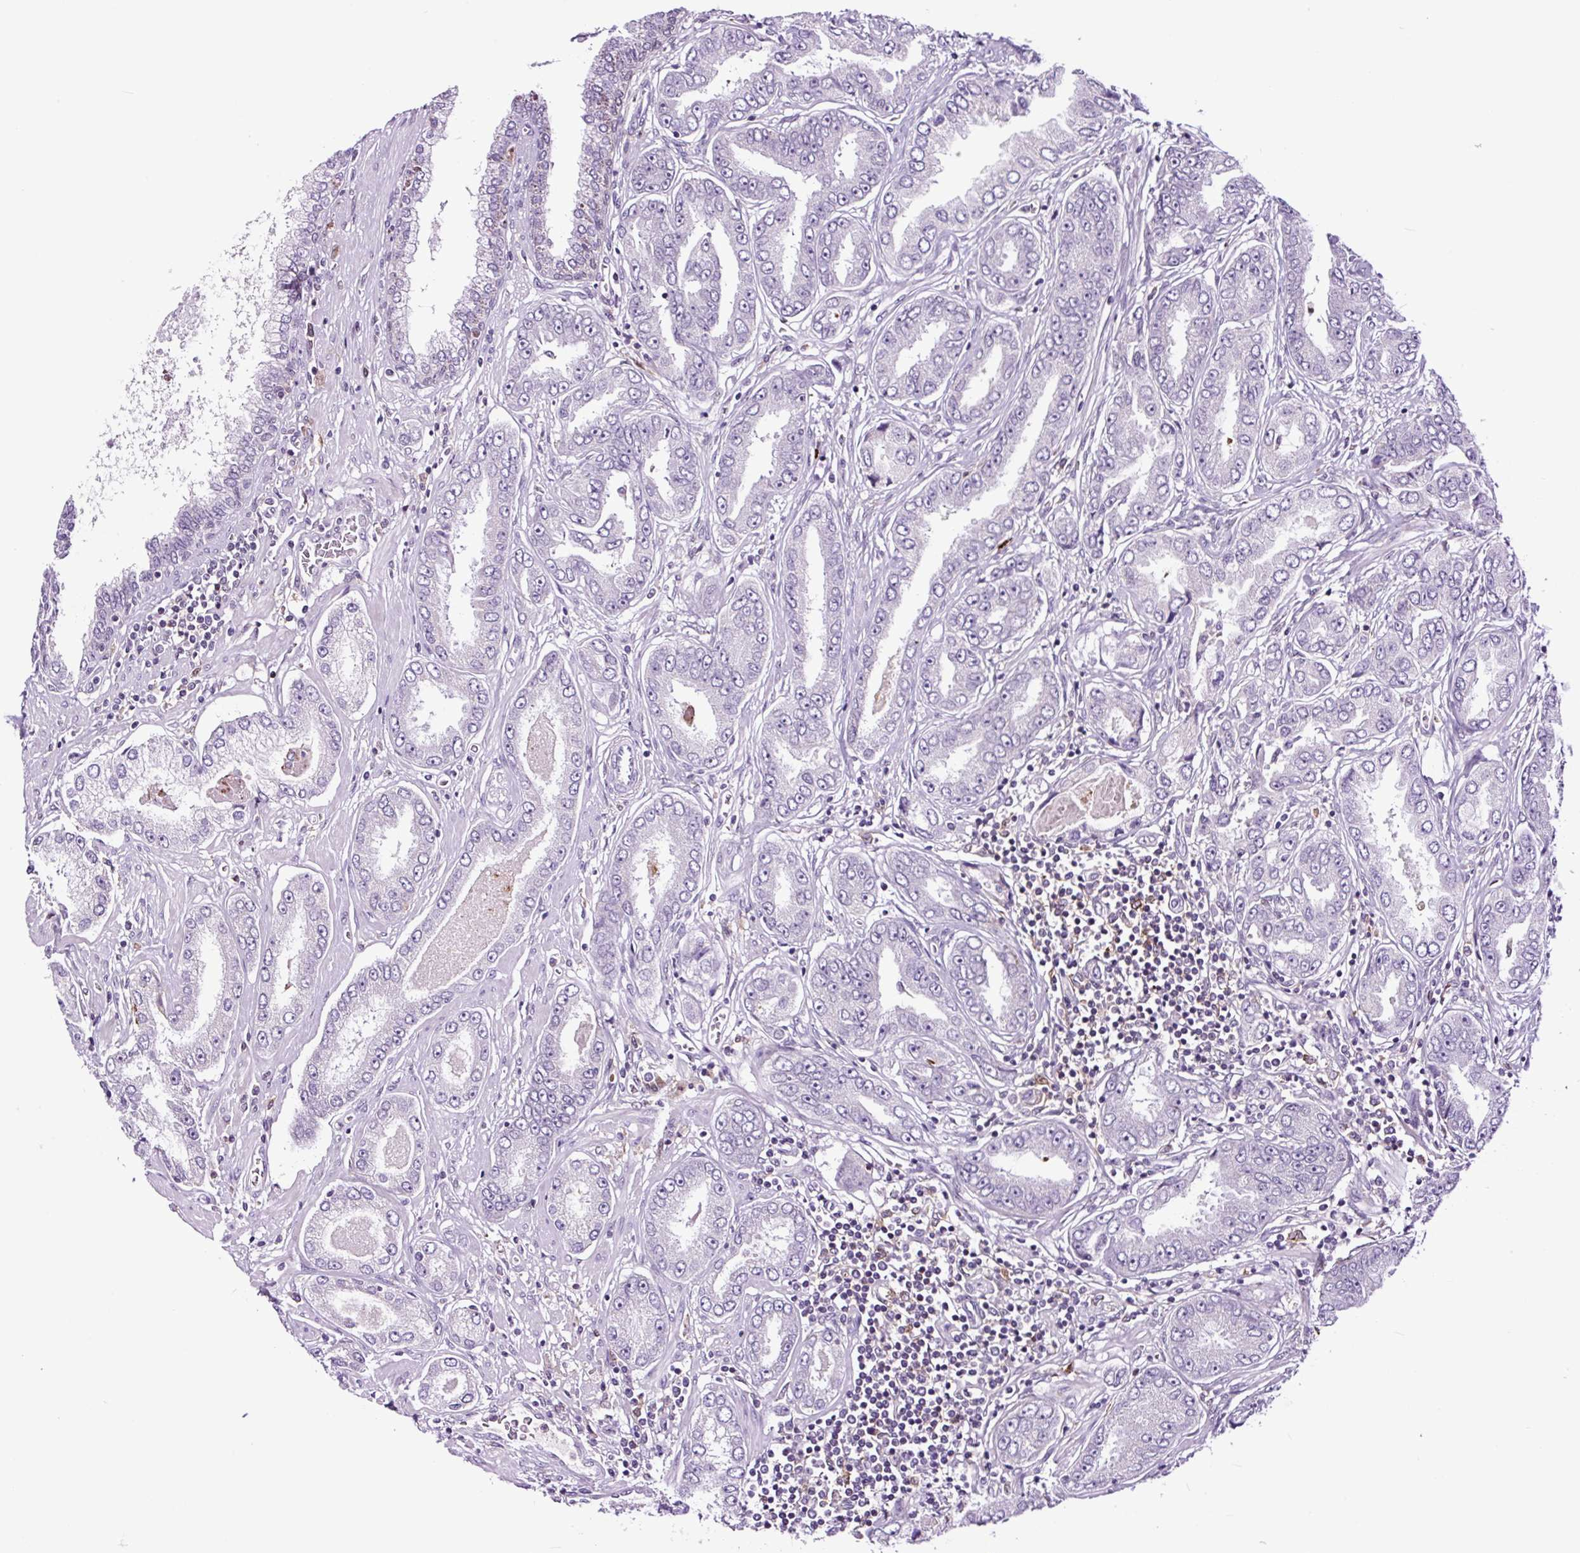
{"staining": {"intensity": "negative", "quantity": "none", "location": "none"}, "tissue": "prostate cancer", "cell_type": "Tumor cells", "image_type": "cancer", "snomed": [{"axis": "morphology", "description": "Adenocarcinoma, High grade"}, {"axis": "topography", "description": "Prostate"}], "caption": "Adenocarcinoma (high-grade) (prostate) stained for a protein using immunohistochemistry shows no expression tumor cells.", "gene": "TAFA3", "patient": {"sex": "male", "age": 72}}